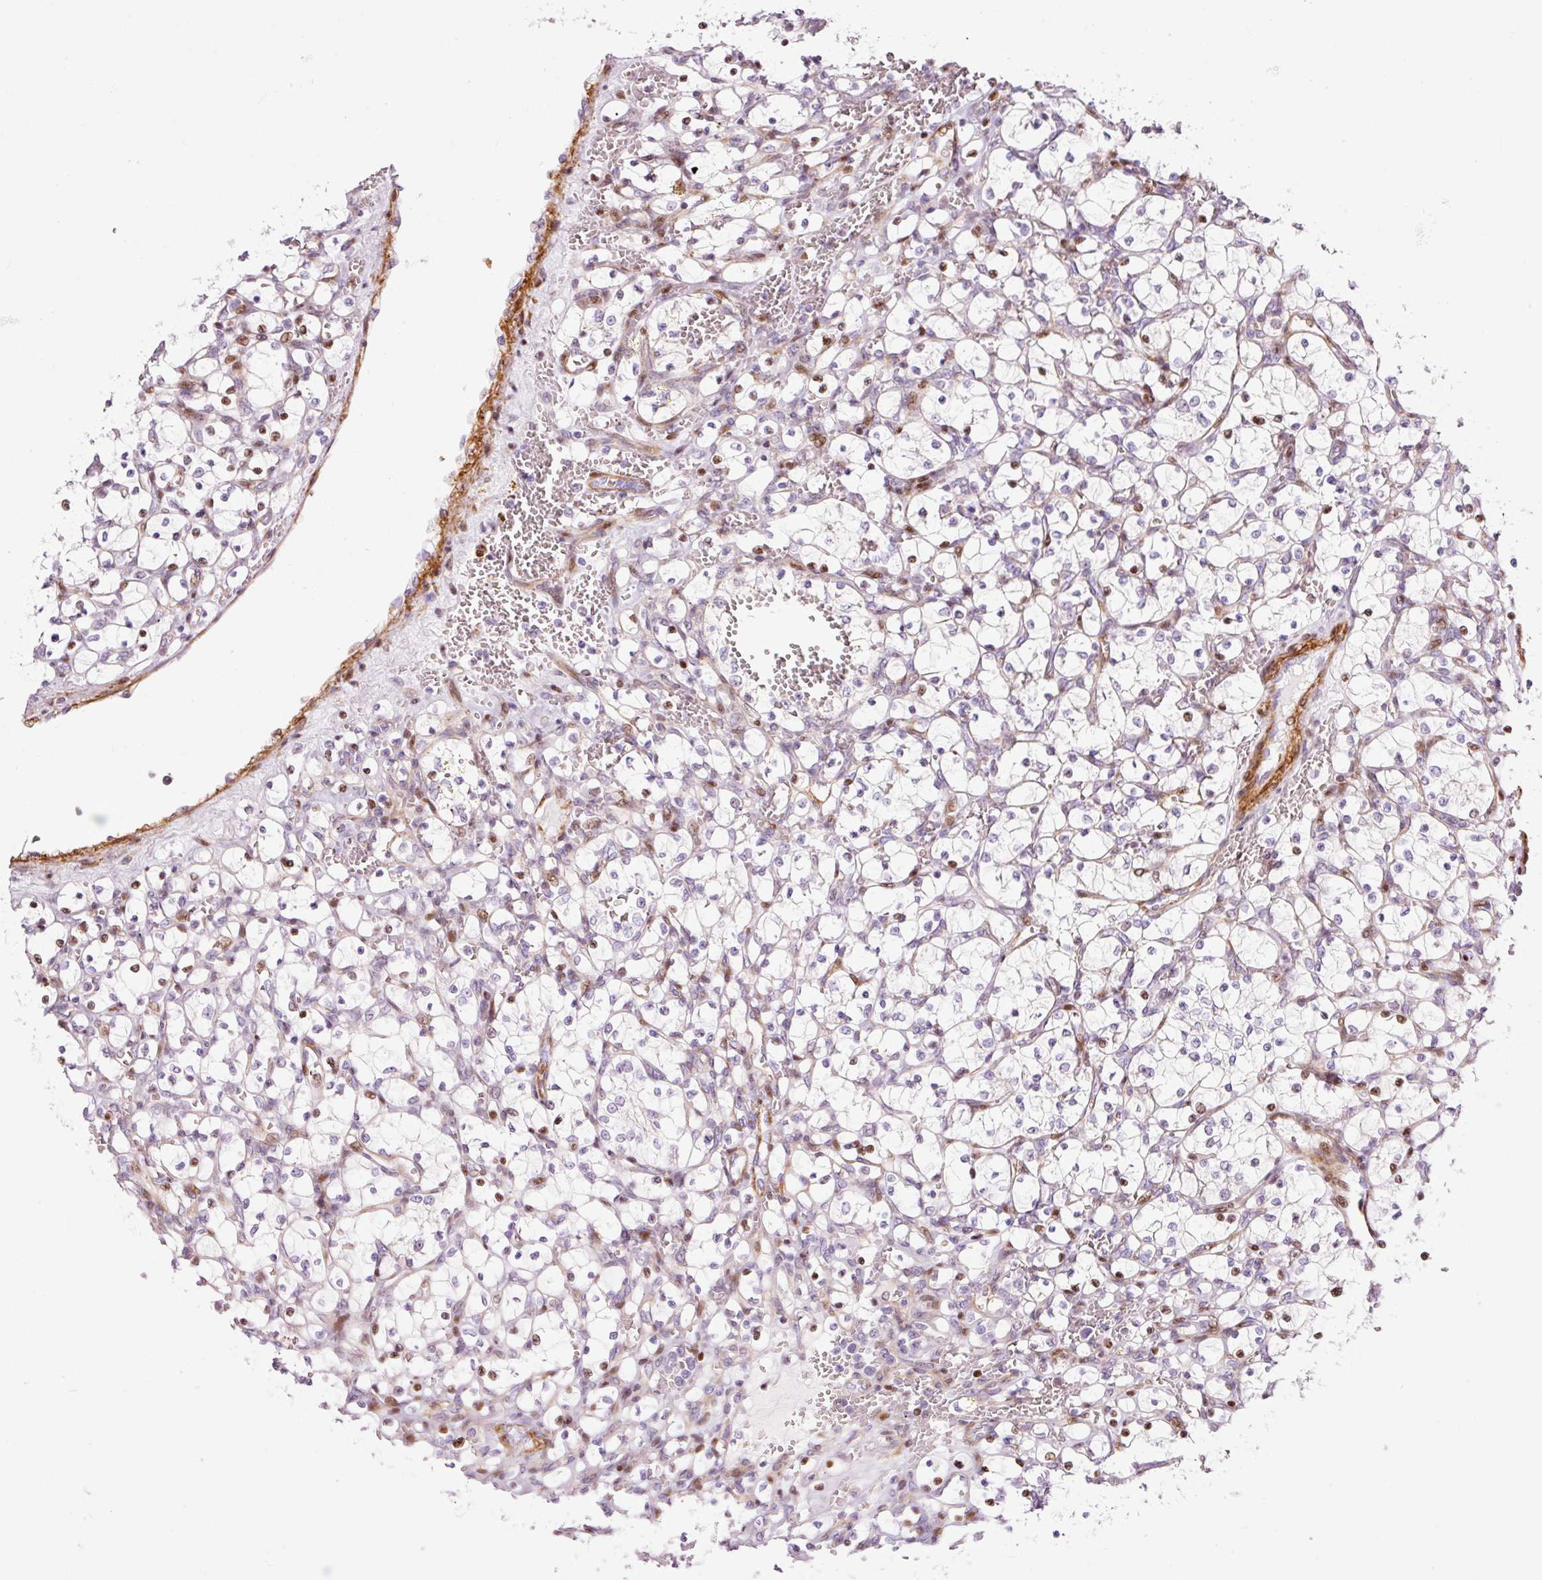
{"staining": {"intensity": "moderate", "quantity": "<25%", "location": "nuclear"}, "tissue": "renal cancer", "cell_type": "Tumor cells", "image_type": "cancer", "snomed": [{"axis": "morphology", "description": "Adenocarcinoma, NOS"}, {"axis": "topography", "description": "Kidney"}], "caption": "Moderate nuclear expression for a protein is seen in about <25% of tumor cells of renal adenocarcinoma using immunohistochemistry (IHC).", "gene": "ANKRD20A1", "patient": {"sex": "female", "age": 69}}